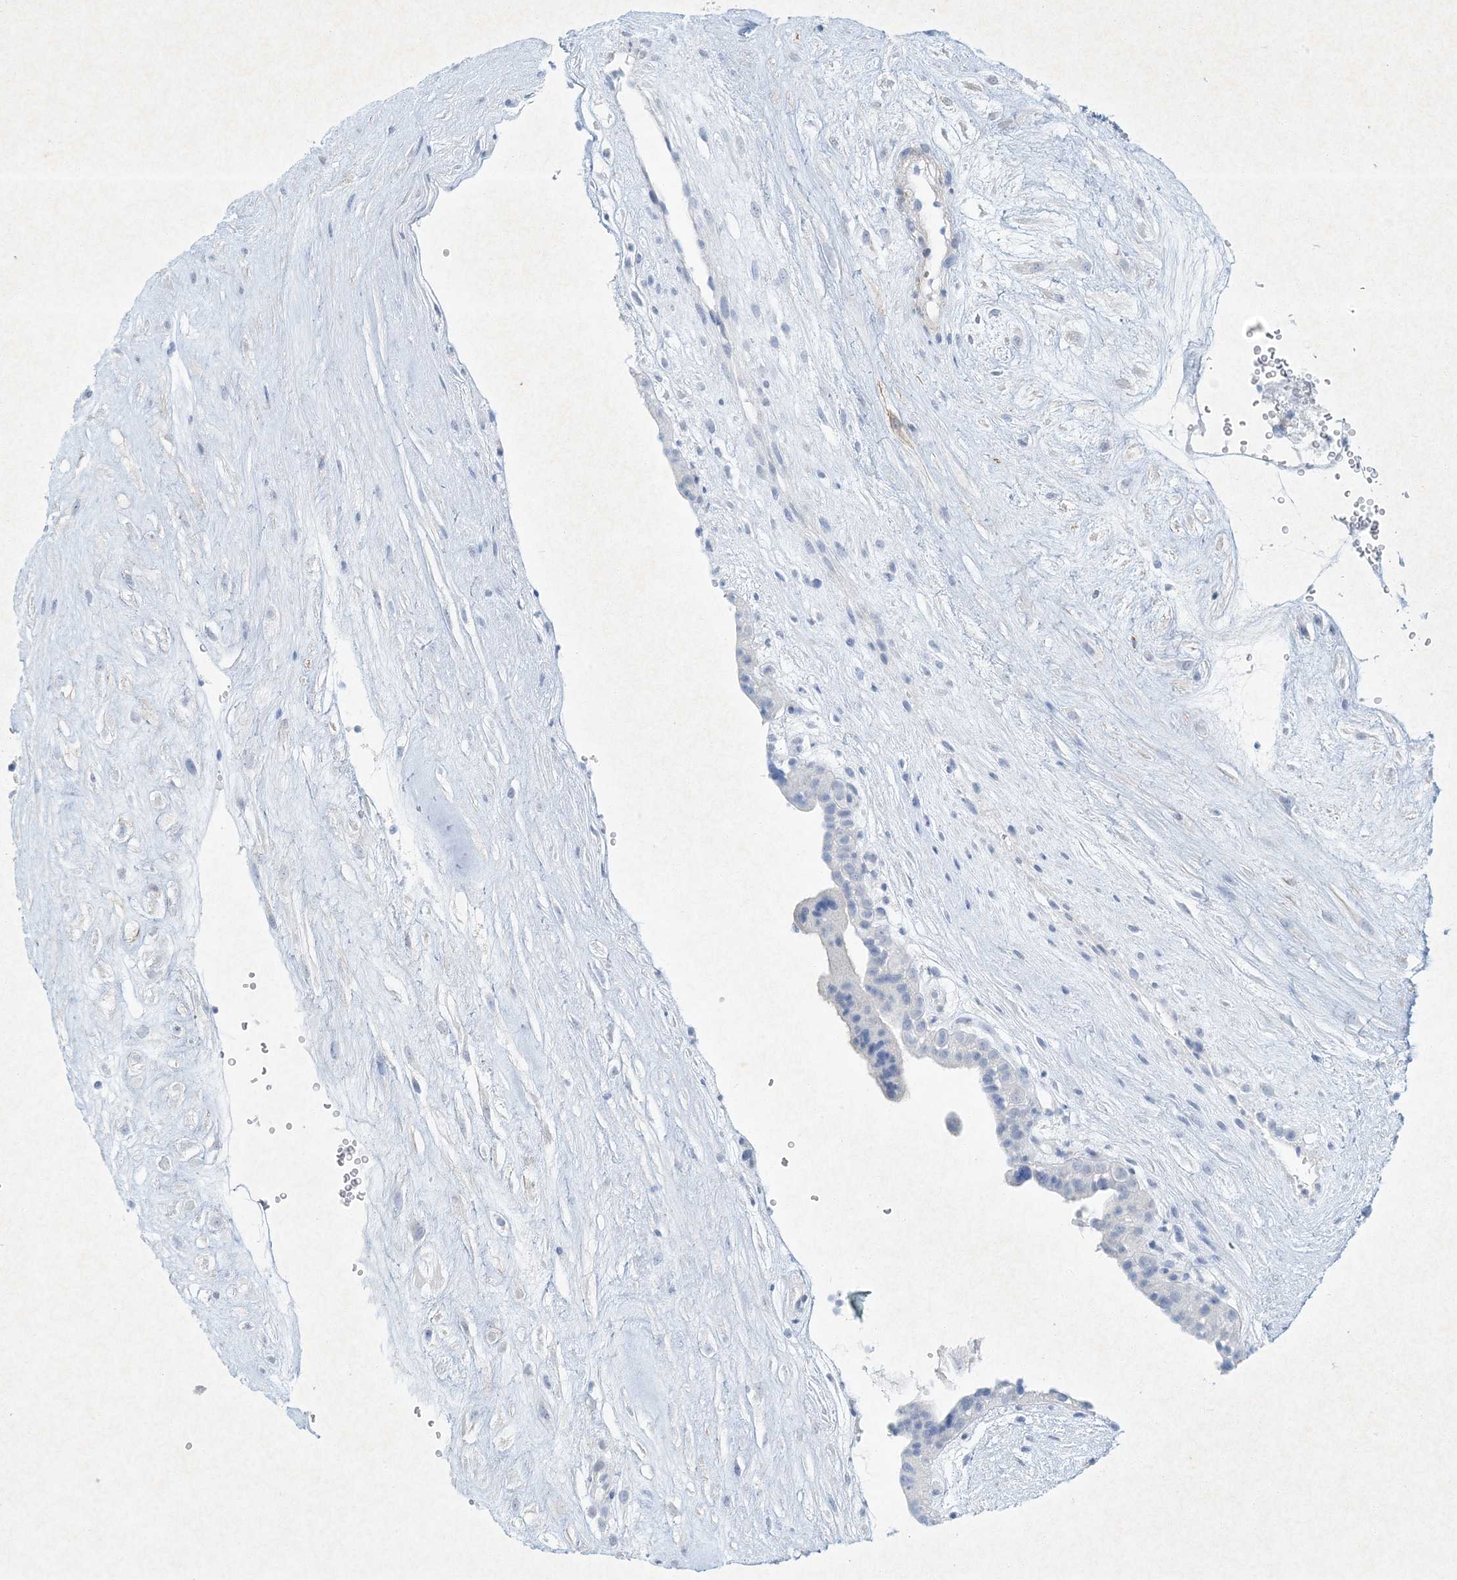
{"staining": {"intensity": "negative", "quantity": "none", "location": "none"}, "tissue": "placenta", "cell_type": "Decidual cells", "image_type": "normal", "snomed": [{"axis": "morphology", "description": "Normal tissue, NOS"}, {"axis": "topography", "description": "Placenta"}], "caption": "An IHC image of normal placenta is shown. There is no staining in decidual cells of placenta. (DAB immunohistochemistry visualized using brightfield microscopy, high magnification).", "gene": "PGM5", "patient": {"sex": "female", "age": 18}}